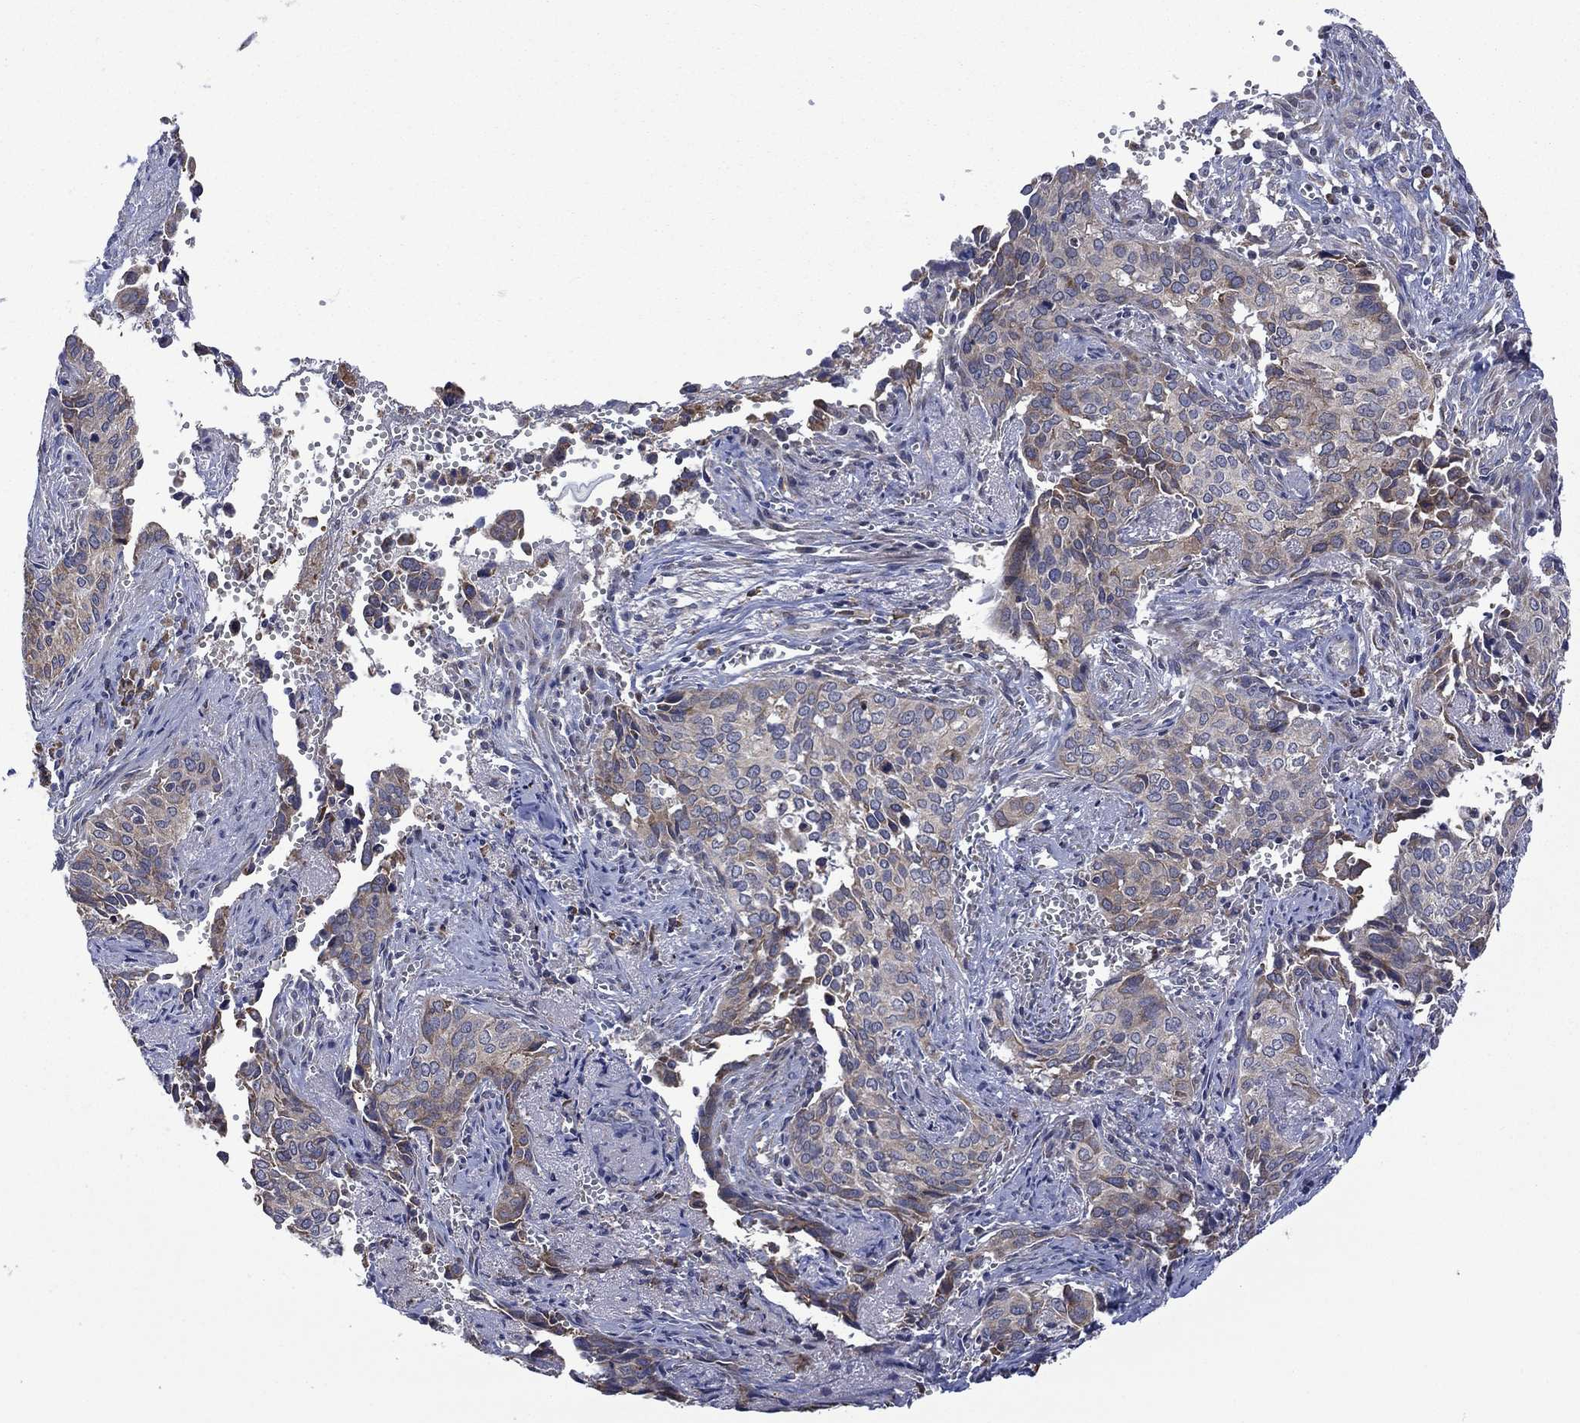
{"staining": {"intensity": "weak", "quantity": "<25%", "location": "cytoplasmic/membranous"}, "tissue": "cervical cancer", "cell_type": "Tumor cells", "image_type": "cancer", "snomed": [{"axis": "morphology", "description": "Squamous cell carcinoma, NOS"}, {"axis": "topography", "description": "Cervix"}], "caption": "IHC photomicrograph of neoplastic tissue: human squamous cell carcinoma (cervical) stained with DAB (3,3'-diaminobenzidine) exhibits no significant protein positivity in tumor cells.", "gene": "FURIN", "patient": {"sex": "female", "age": 29}}